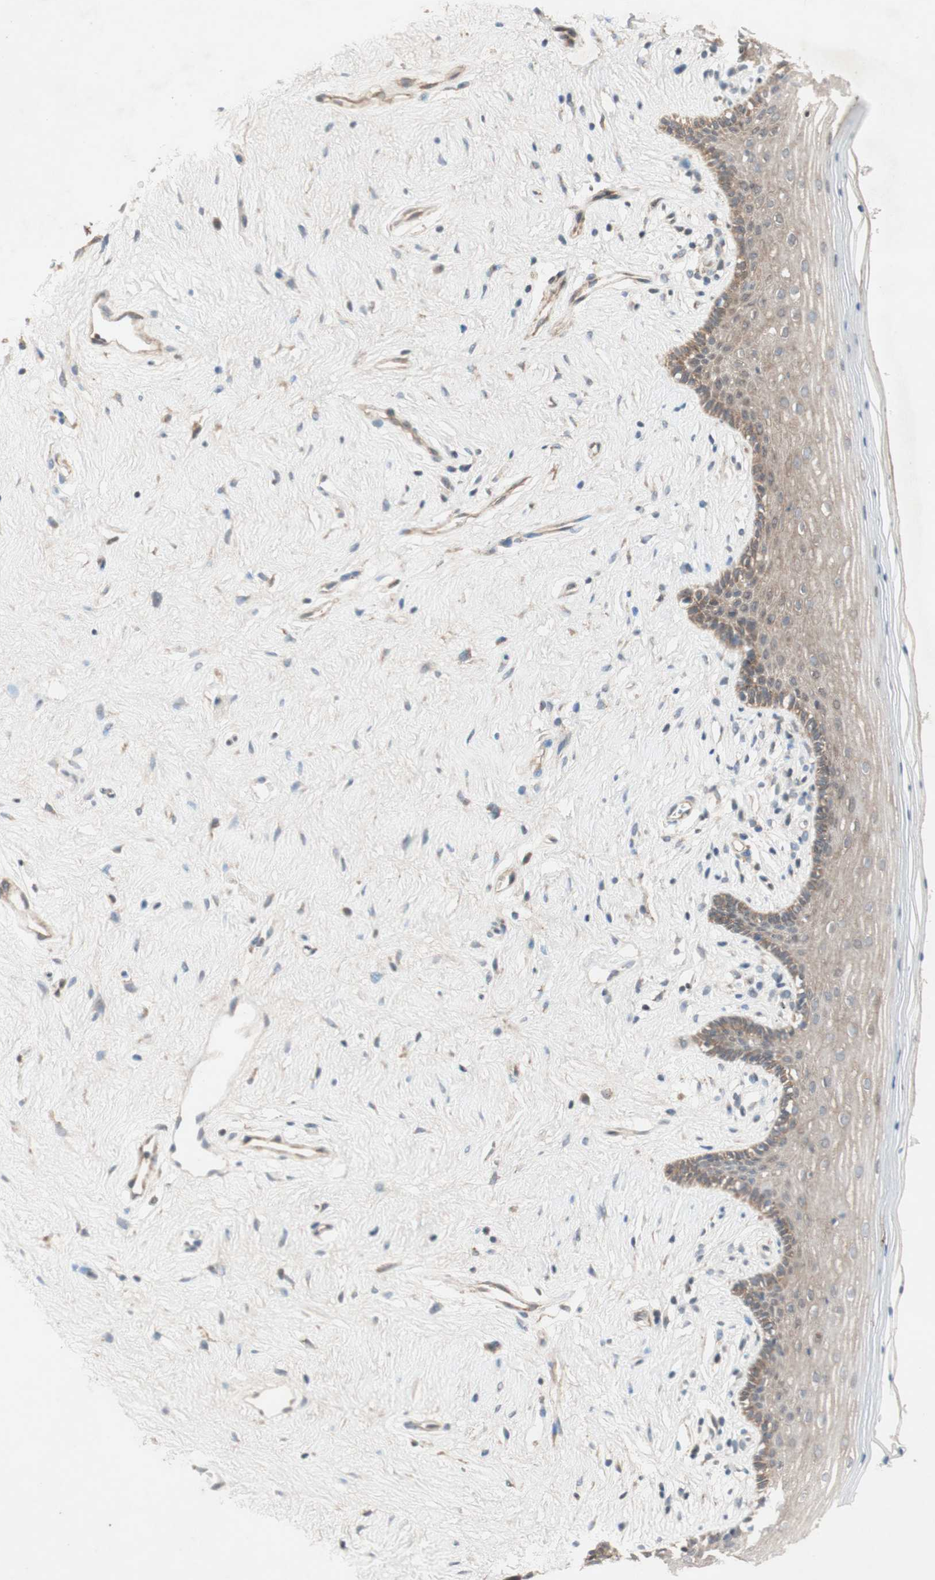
{"staining": {"intensity": "weak", "quantity": "25%-75%", "location": "cytoplasmic/membranous"}, "tissue": "vagina", "cell_type": "Squamous epithelial cells", "image_type": "normal", "snomed": [{"axis": "morphology", "description": "Normal tissue, NOS"}, {"axis": "topography", "description": "Vagina"}], "caption": "Human vagina stained with a brown dye reveals weak cytoplasmic/membranous positive positivity in approximately 25%-75% of squamous epithelial cells.", "gene": "SOCS2", "patient": {"sex": "female", "age": 44}}